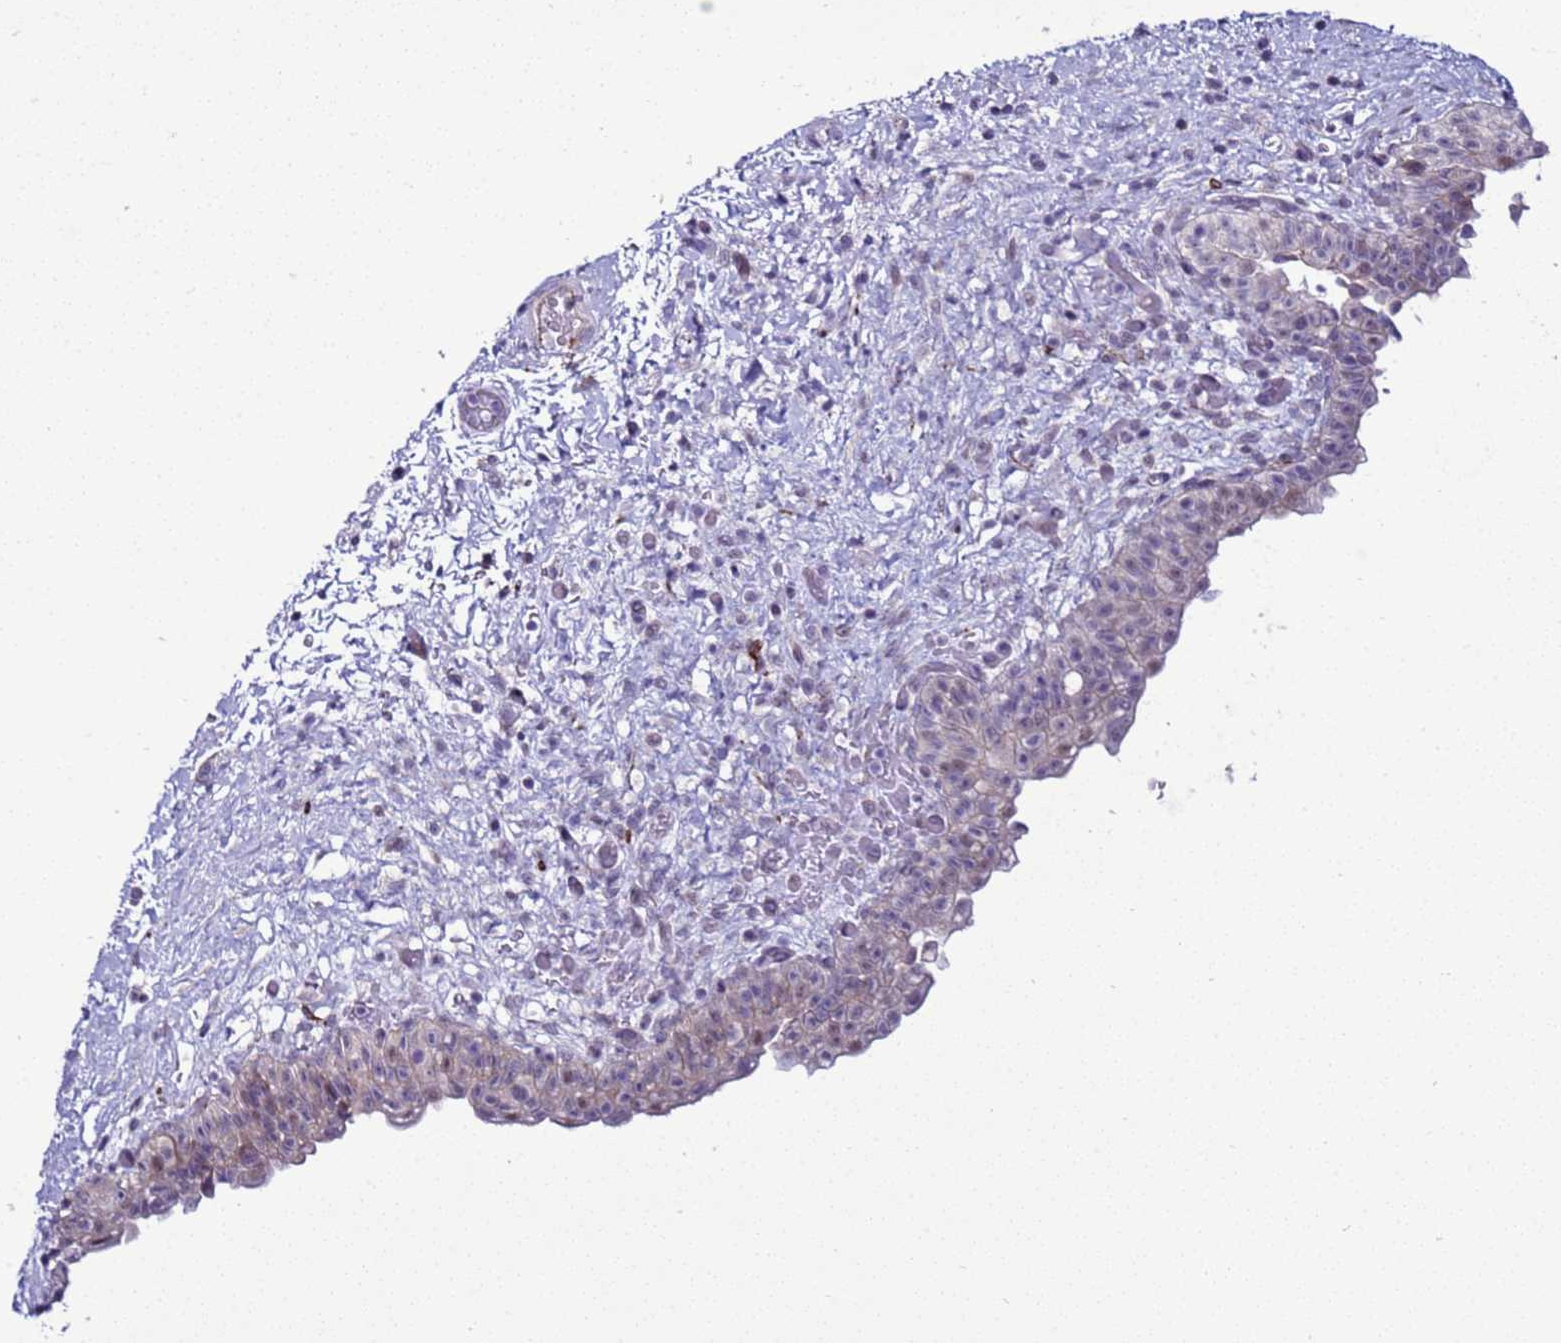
{"staining": {"intensity": "weak", "quantity": "<25%", "location": "cytoplasmic/membranous,nuclear"}, "tissue": "urinary bladder", "cell_type": "Urothelial cells", "image_type": "normal", "snomed": [{"axis": "morphology", "description": "Normal tissue, NOS"}, {"axis": "topography", "description": "Urinary bladder"}], "caption": "Unremarkable urinary bladder was stained to show a protein in brown. There is no significant positivity in urothelial cells. (DAB (3,3'-diaminobenzidine) immunohistochemistry (IHC), high magnification).", "gene": "LRRC10B", "patient": {"sex": "male", "age": 69}}